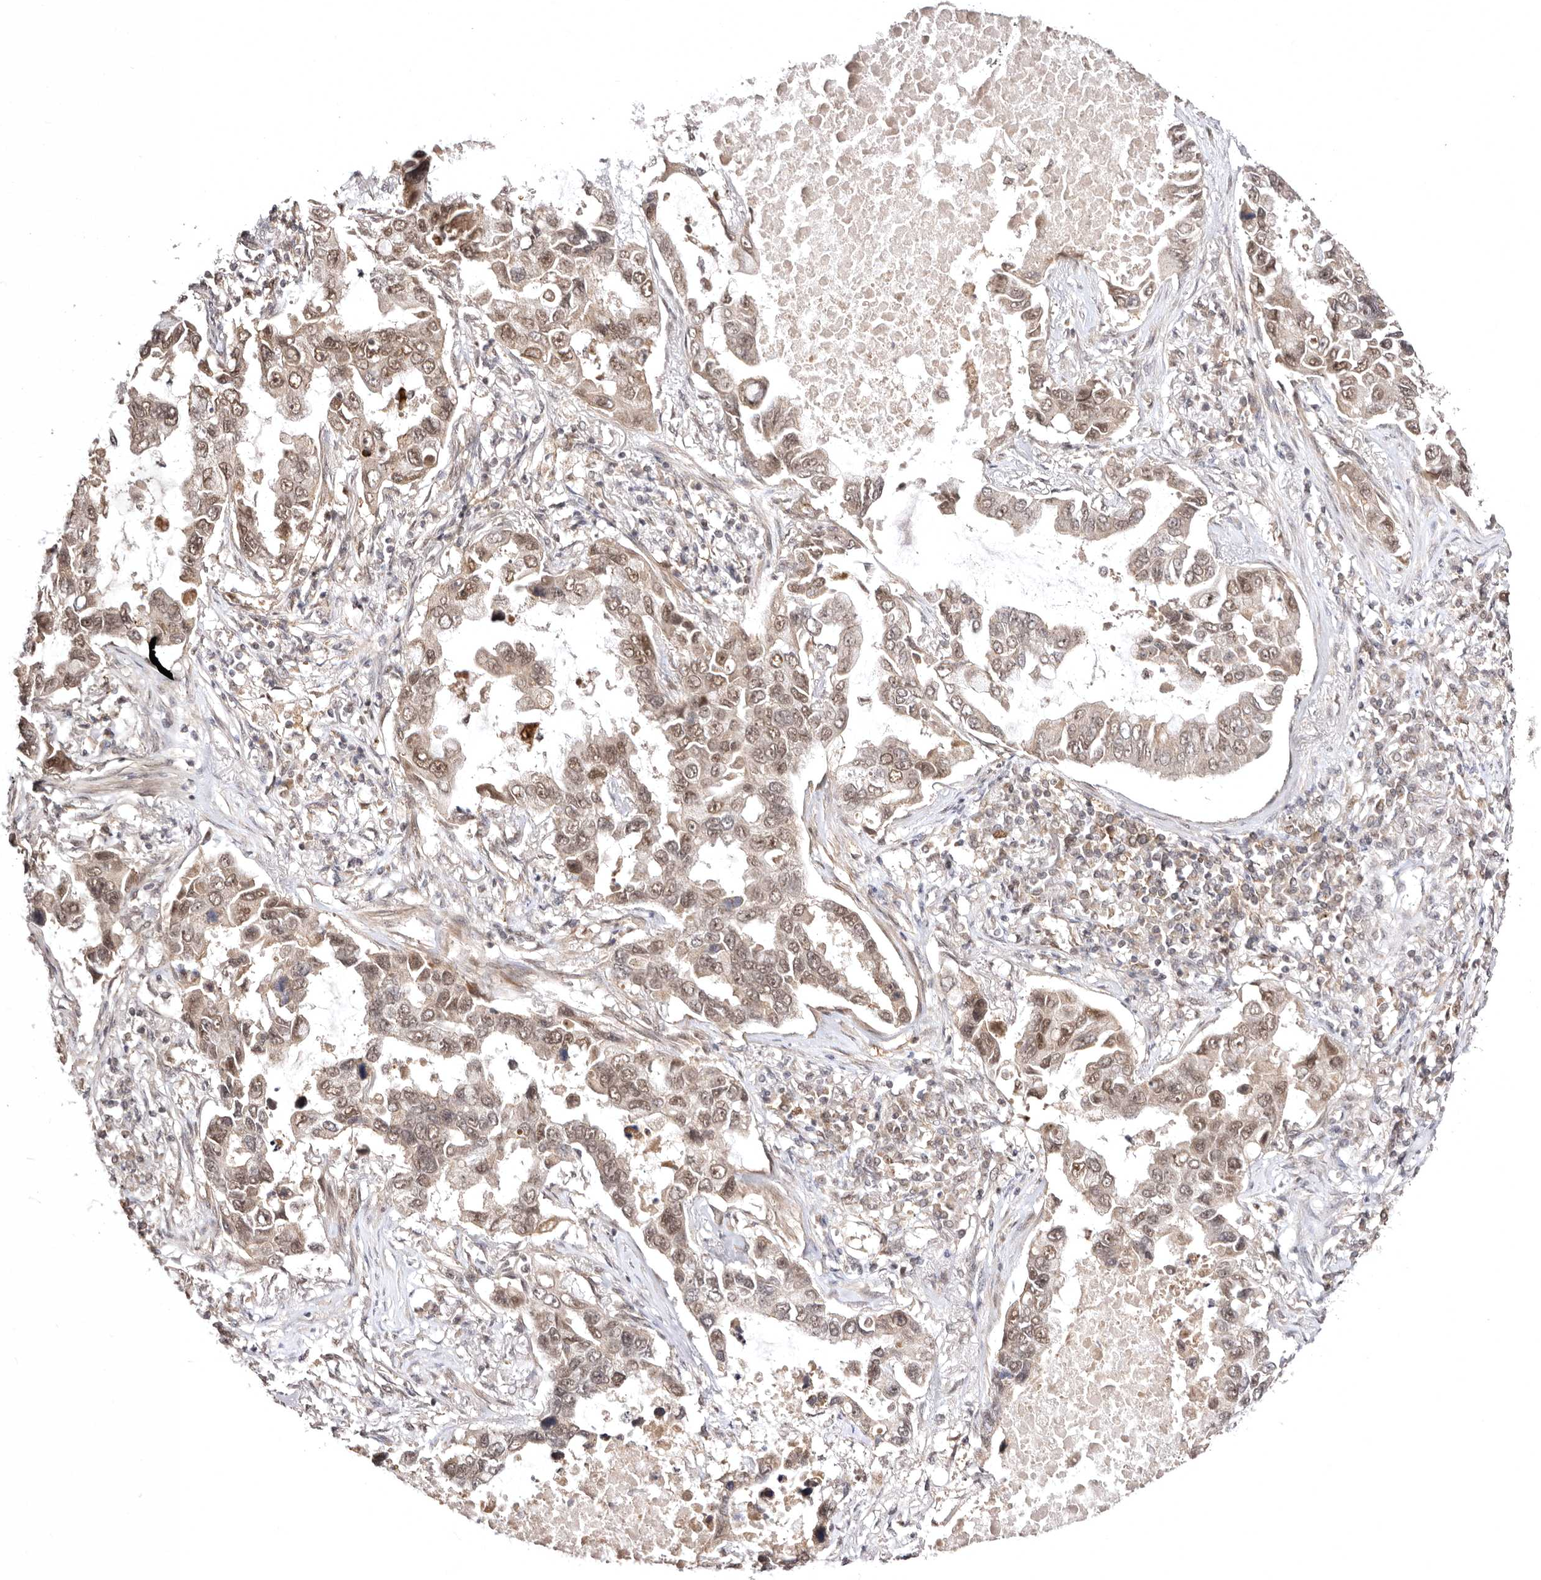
{"staining": {"intensity": "weak", "quantity": ">75%", "location": "cytoplasmic/membranous,nuclear"}, "tissue": "lung cancer", "cell_type": "Tumor cells", "image_type": "cancer", "snomed": [{"axis": "morphology", "description": "Adenocarcinoma, NOS"}, {"axis": "topography", "description": "Lung"}], "caption": "Tumor cells reveal low levels of weak cytoplasmic/membranous and nuclear positivity in about >75% of cells in human lung cancer.", "gene": "MED8", "patient": {"sex": "male", "age": 64}}